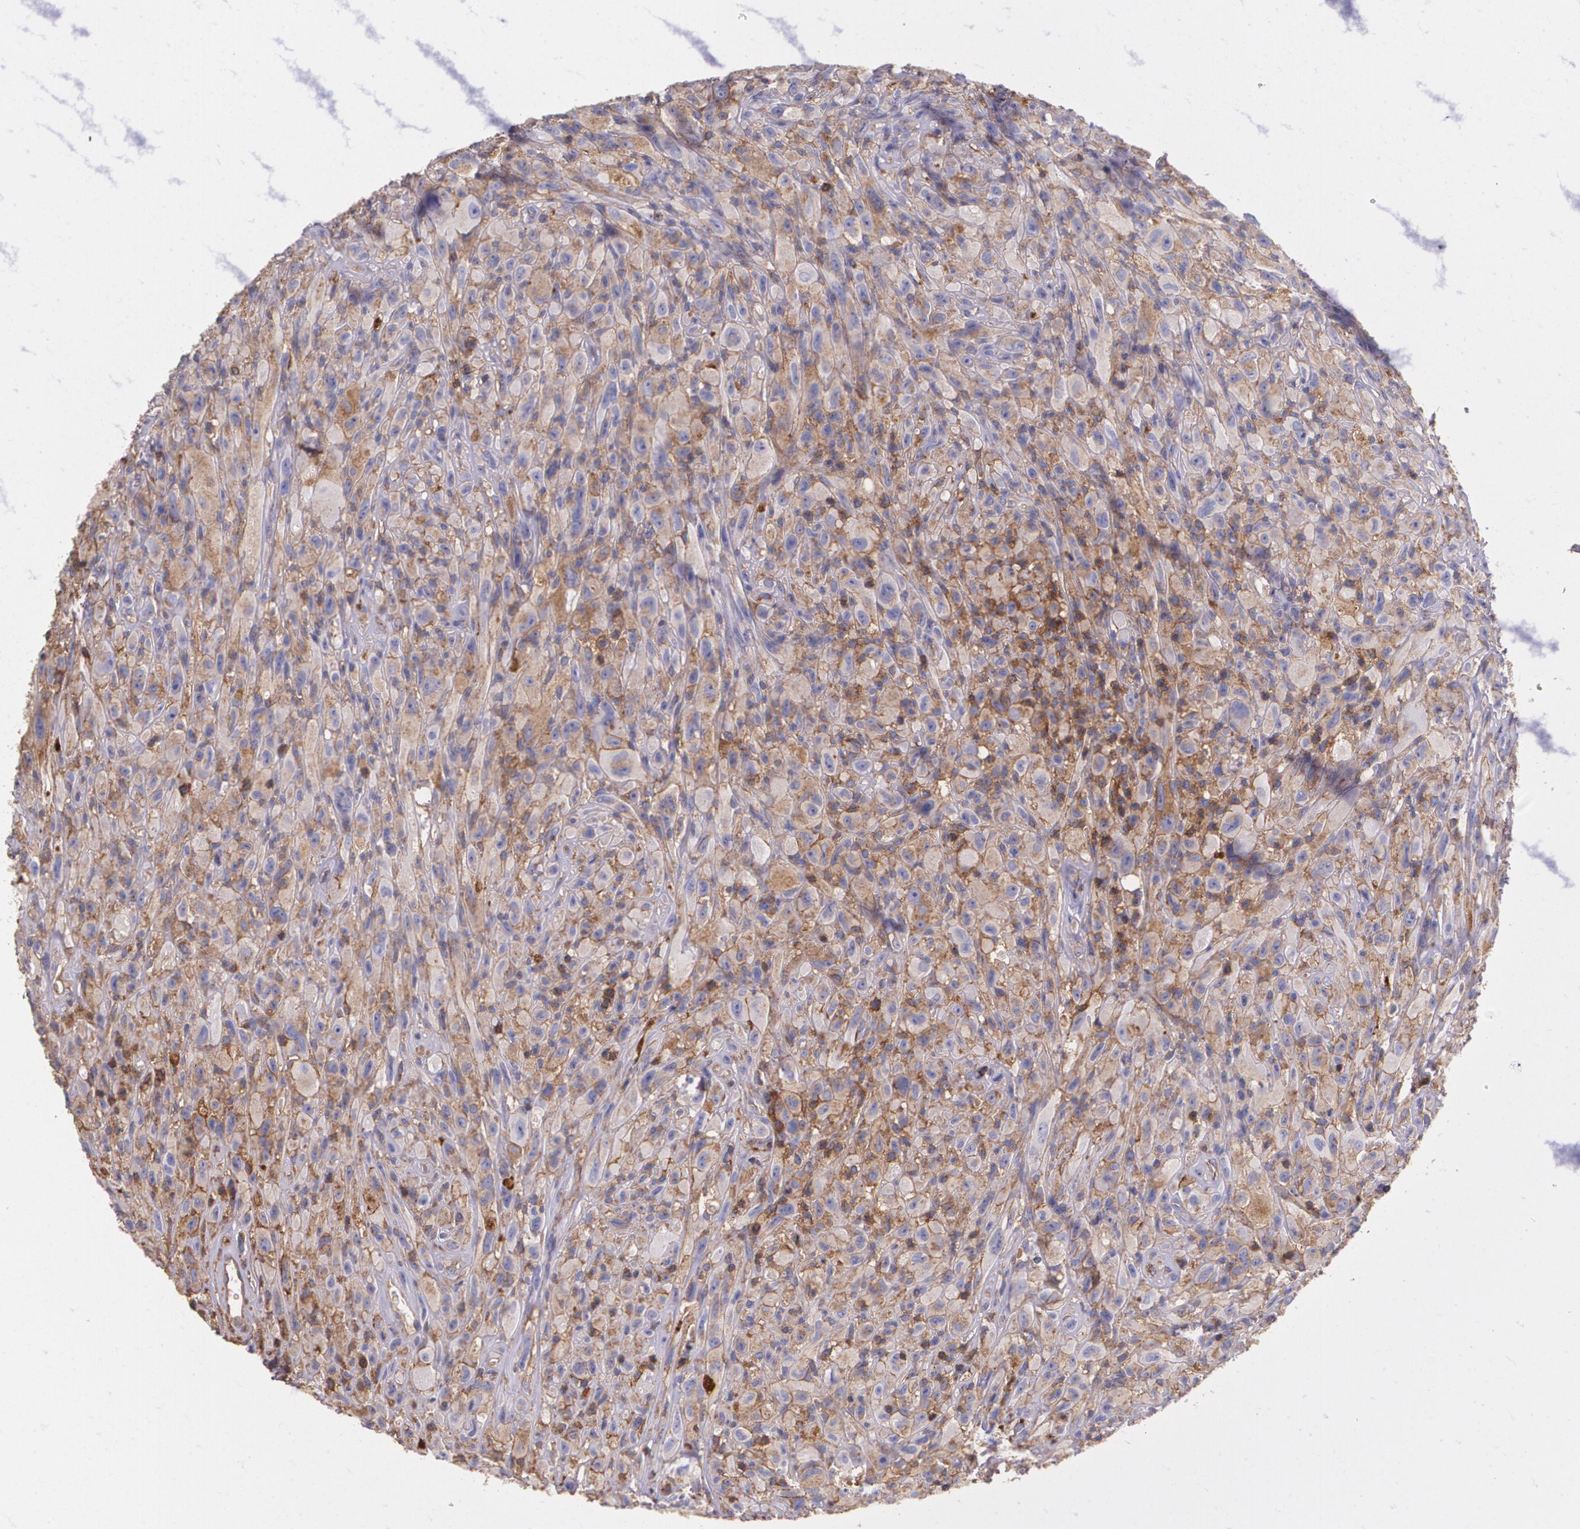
{"staining": {"intensity": "weak", "quantity": "<25%", "location": "cytoplasmic/membranous"}, "tissue": "glioma", "cell_type": "Tumor cells", "image_type": "cancer", "snomed": [{"axis": "morphology", "description": "Glioma, malignant, High grade"}, {"axis": "topography", "description": "Brain"}], "caption": "Tumor cells are negative for protein expression in human glioma.", "gene": "B2M", "patient": {"sex": "male", "age": 48}}